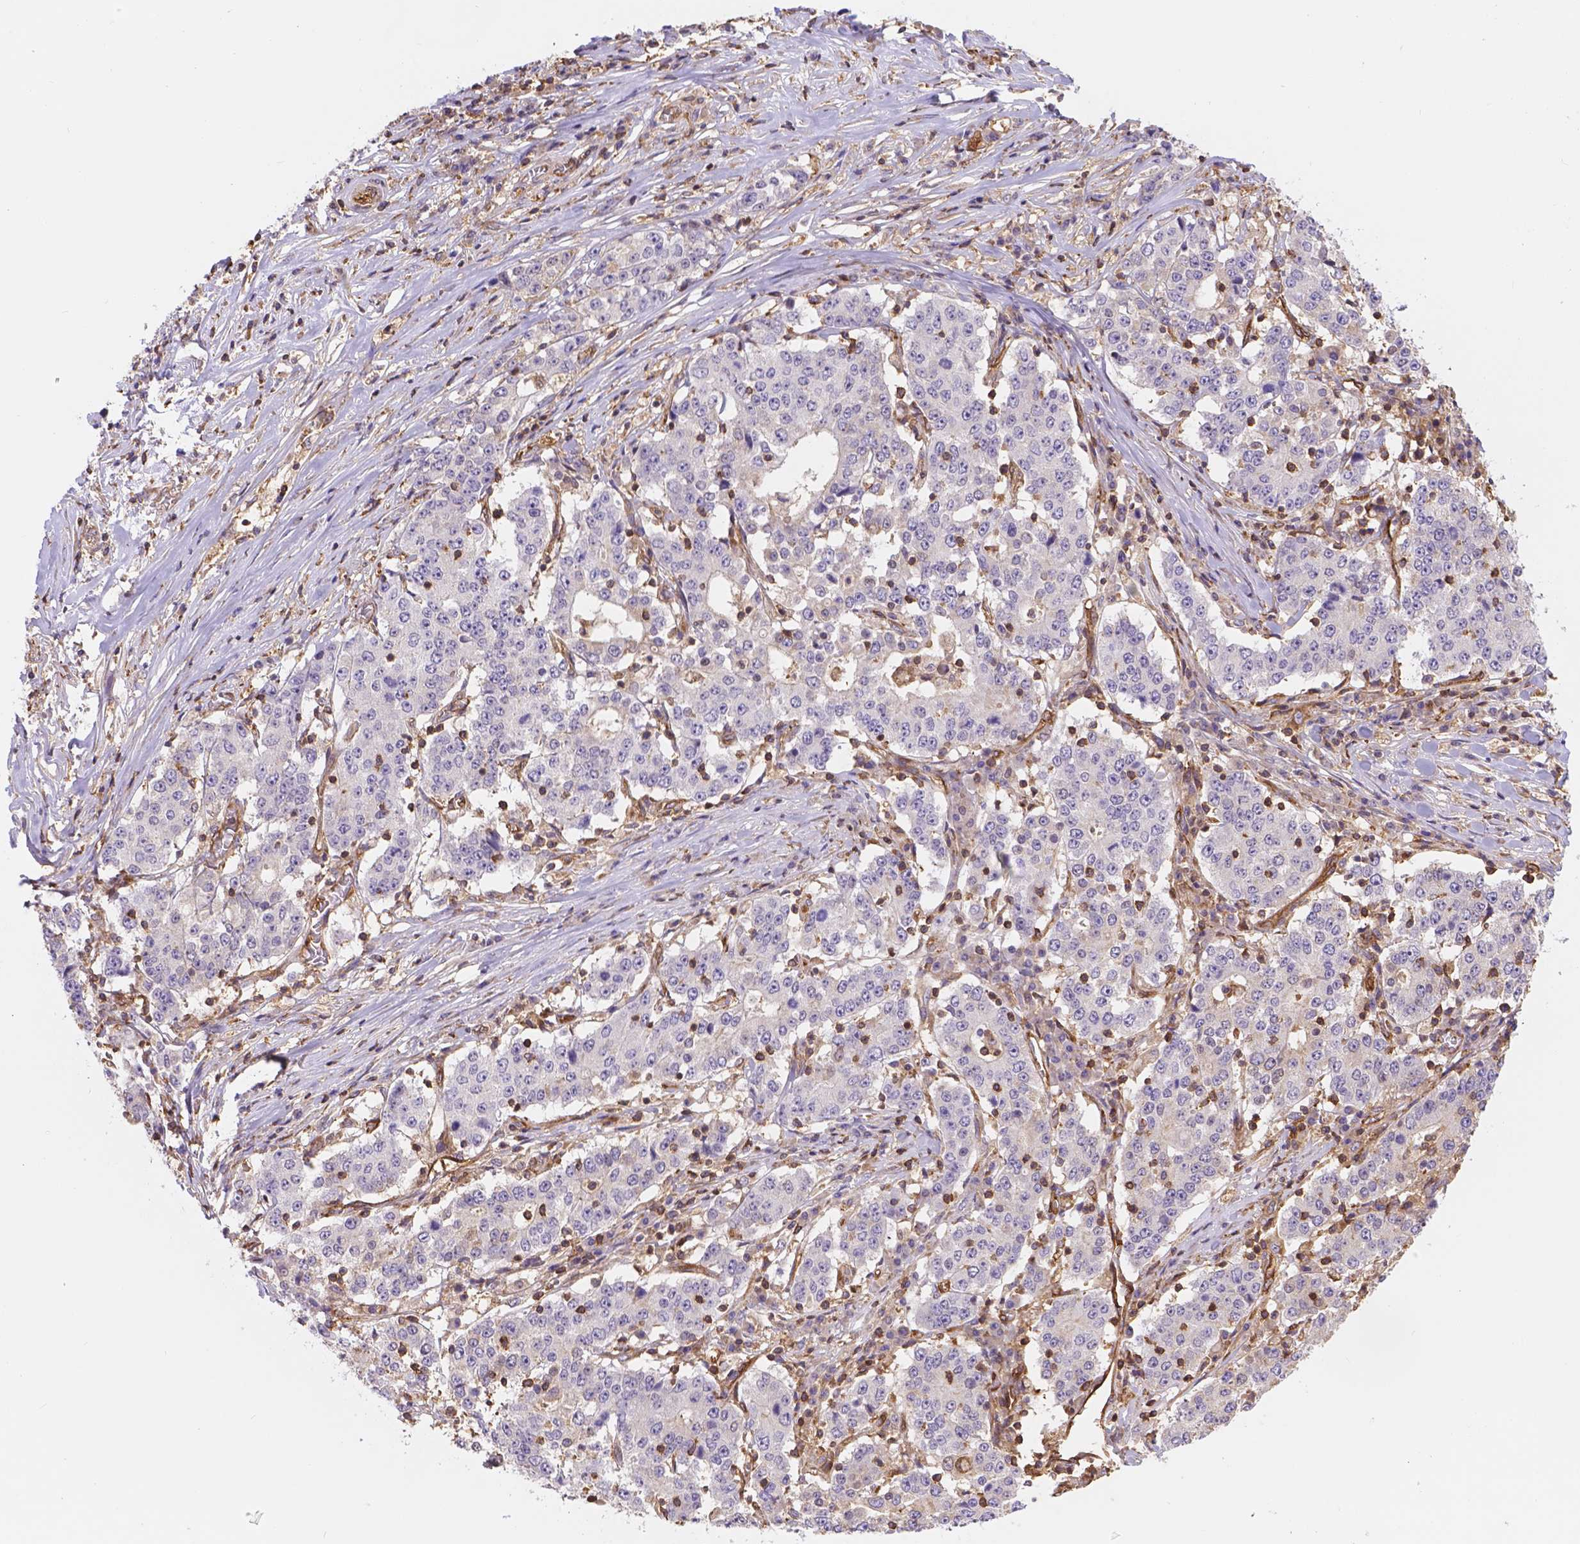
{"staining": {"intensity": "negative", "quantity": "none", "location": "none"}, "tissue": "stomach cancer", "cell_type": "Tumor cells", "image_type": "cancer", "snomed": [{"axis": "morphology", "description": "Adenocarcinoma, NOS"}, {"axis": "topography", "description": "Stomach"}], "caption": "Tumor cells show no significant expression in stomach cancer (adenocarcinoma).", "gene": "DMWD", "patient": {"sex": "male", "age": 59}}